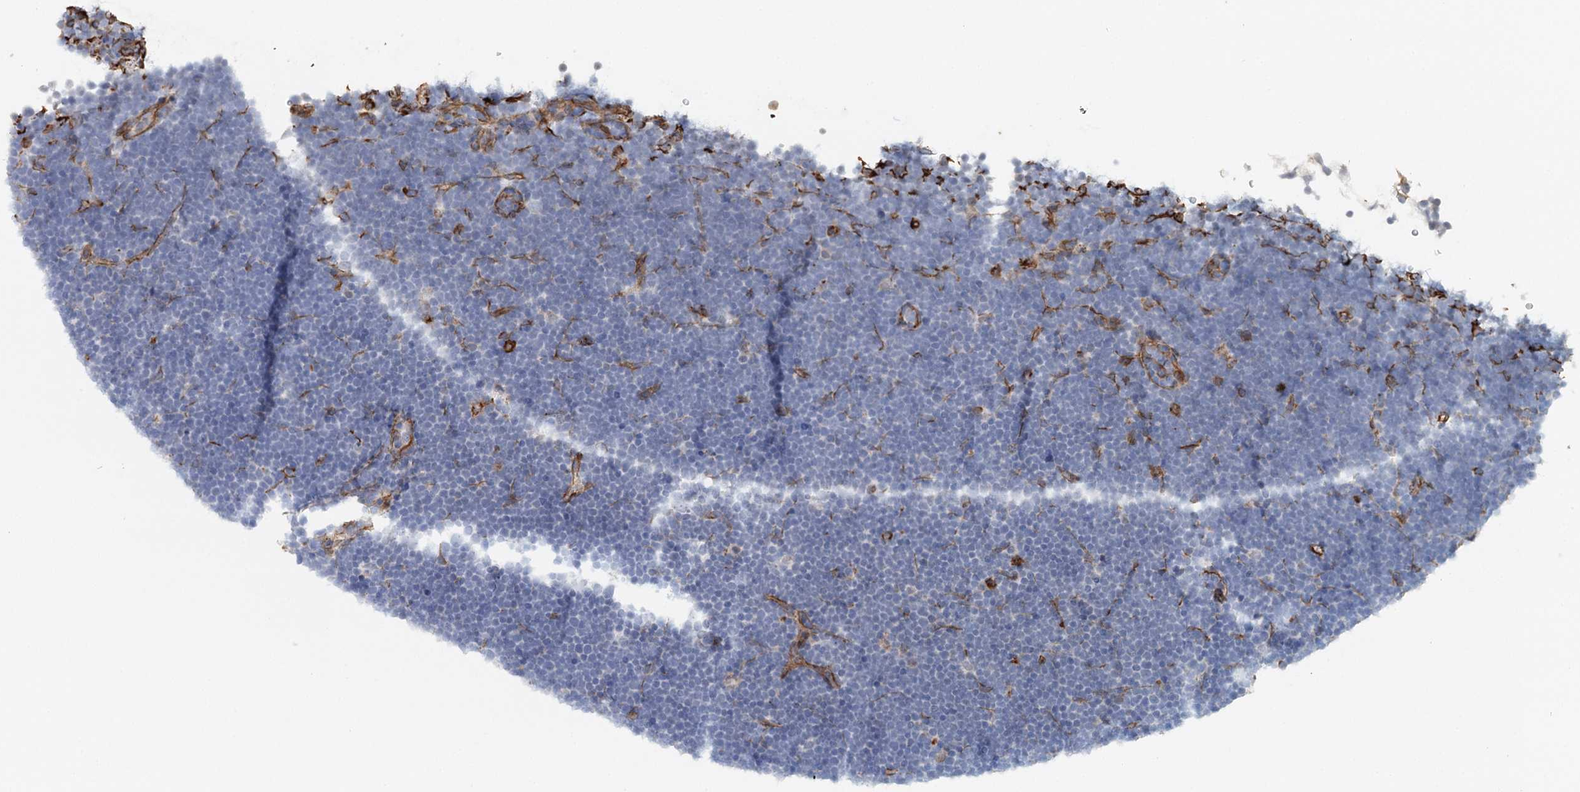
{"staining": {"intensity": "negative", "quantity": "none", "location": "none"}, "tissue": "lymphoma", "cell_type": "Tumor cells", "image_type": "cancer", "snomed": [{"axis": "morphology", "description": "Malignant lymphoma, non-Hodgkin's type, High grade"}, {"axis": "topography", "description": "Lymph node"}], "caption": "Histopathology image shows no significant protein staining in tumor cells of high-grade malignant lymphoma, non-Hodgkin's type.", "gene": "SYNPO", "patient": {"sex": "male", "age": 13}}